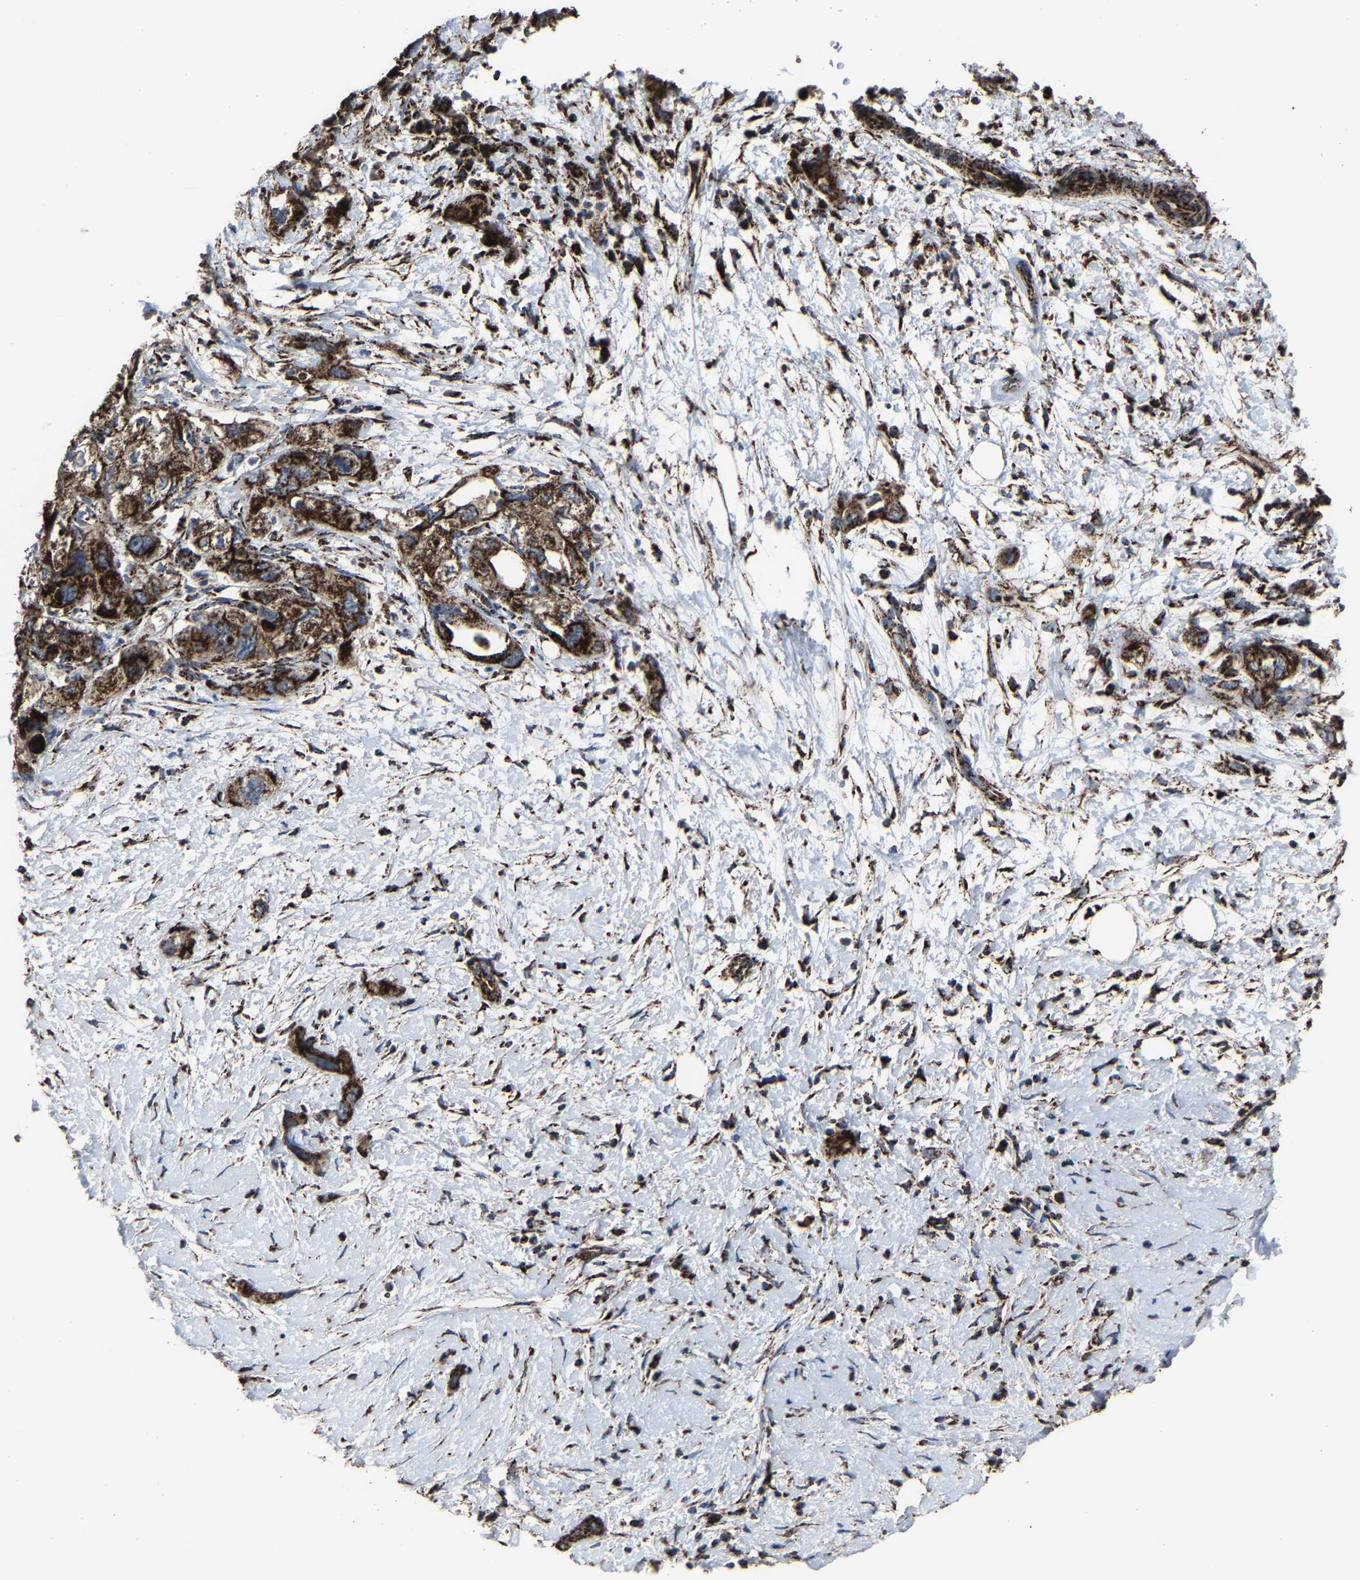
{"staining": {"intensity": "strong", "quantity": ">75%", "location": "cytoplasmic/membranous"}, "tissue": "pancreatic cancer", "cell_type": "Tumor cells", "image_type": "cancer", "snomed": [{"axis": "morphology", "description": "Adenocarcinoma, NOS"}, {"axis": "topography", "description": "Pancreas"}], "caption": "Brown immunohistochemical staining in pancreatic cancer (adenocarcinoma) reveals strong cytoplasmic/membranous staining in approximately >75% of tumor cells.", "gene": "NDUFV3", "patient": {"sex": "female", "age": 73}}